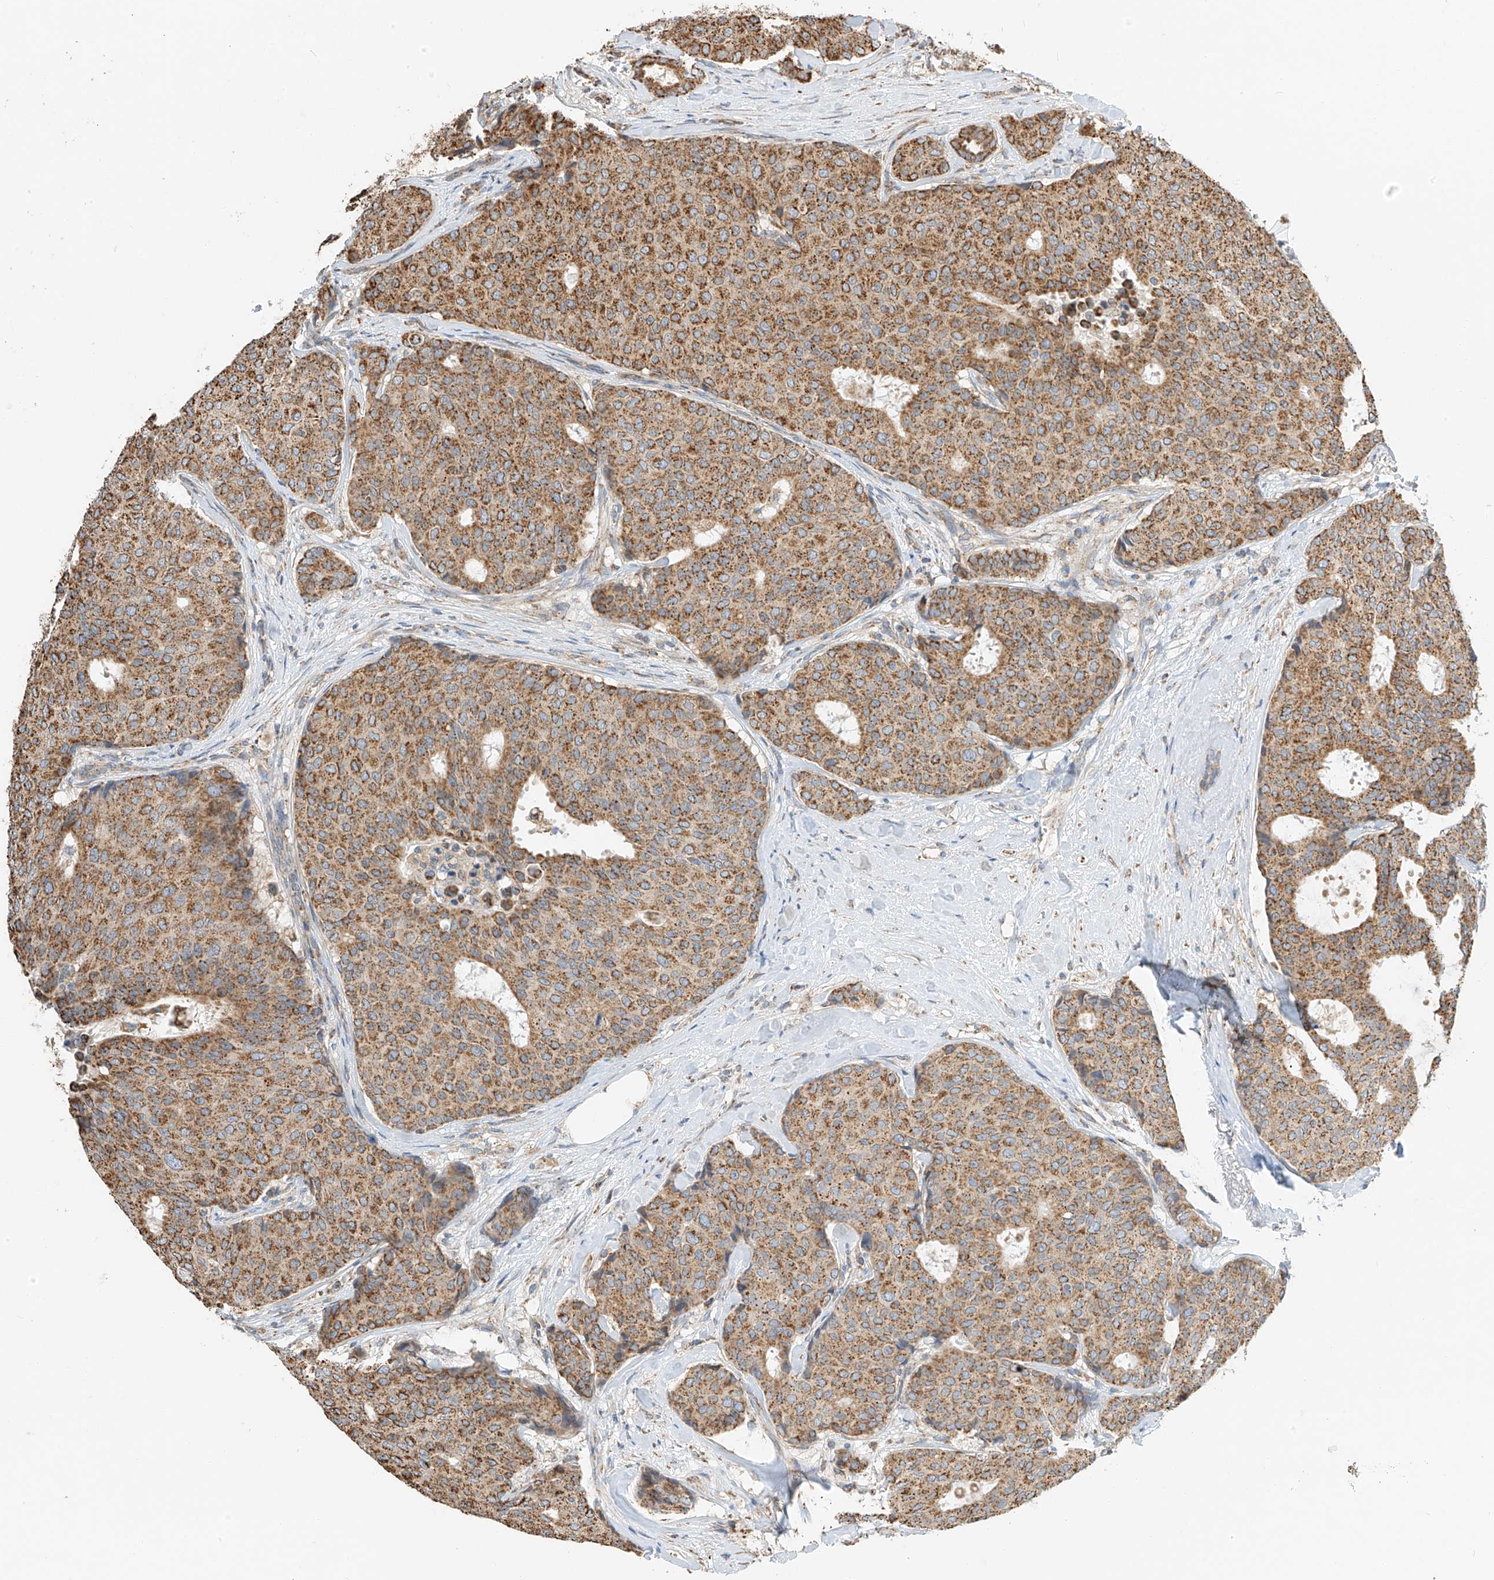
{"staining": {"intensity": "moderate", "quantity": ">75%", "location": "cytoplasmic/membranous"}, "tissue": "breast cancer", "cell_type": "Tumor cells", "image_type": "cancer", "snomed": [{"axis": "morphology", "description": "Duct carcinoma"}, {"axis": "topography", "description": "Breast"}], "caption": "IHC image of invasive ductal carcinoma (breast) stained for a protein (brown), which shows medium levels of moderate cytoplasmic/membranous expression in approximately >75% of tumor cells.", "gene": "YIPF7", "patient": {"sex": "female", "age": 75}}